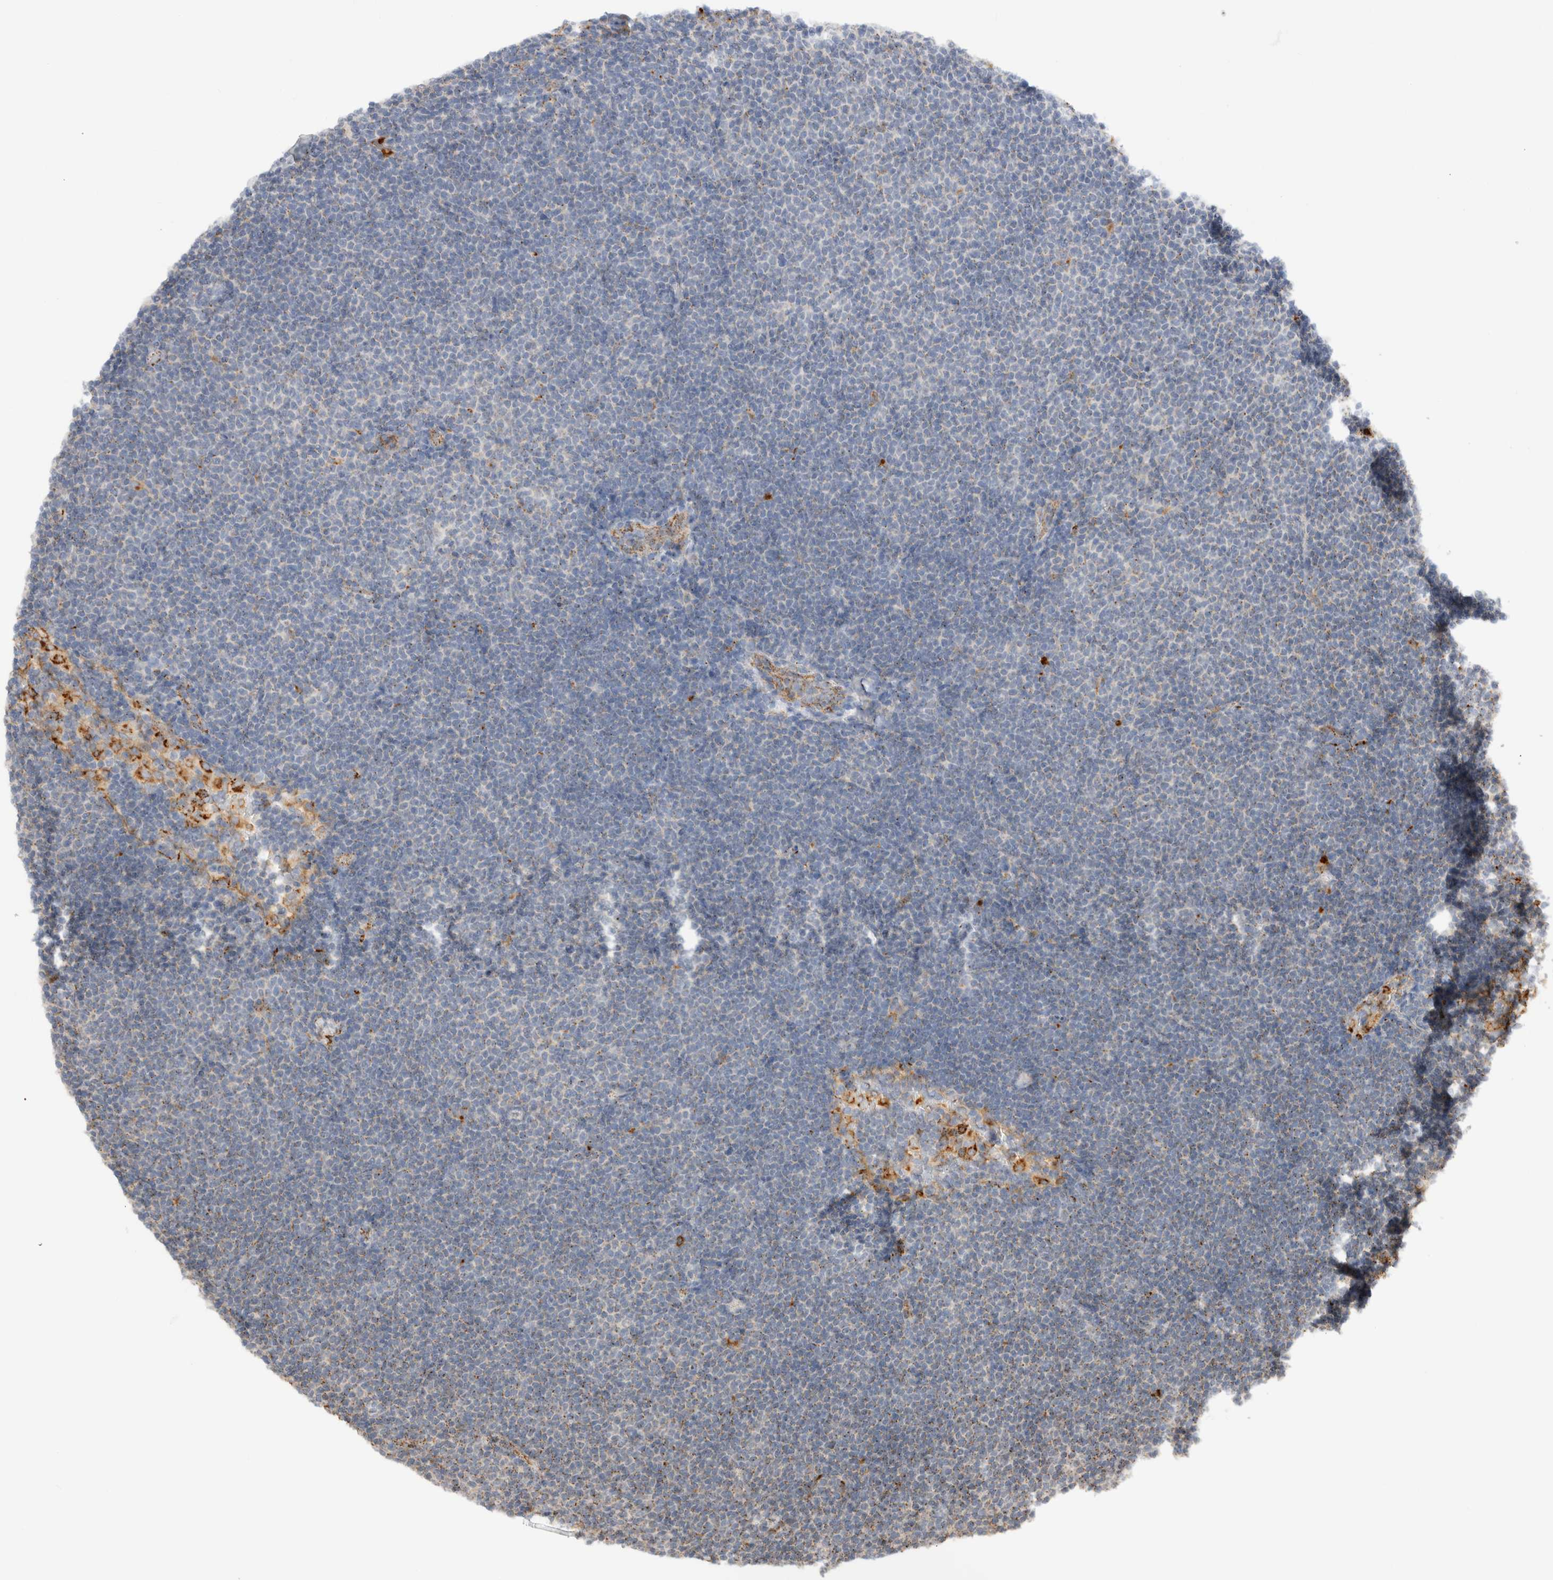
{"staining": {"intensity": "weak", "quantity": "<25%", "location": "cytoplasmic/membranous"}, "tissue": "lymphoma", "cell_type": "Tumor cells", "image_type": "cancer", "snomed": [{"axis": "morphology", "description": "Malignant lymphoma, non-Hodgkin's type, Low grade"}, {"axis": "topography", "description": "Lymph node"}], "caption": "IHC micrograph of neoplastic tissue: malignant lymphoma, non-Hodgkin's type (low-grade) stained with DAB displays no significant protein staining in tumor cells.", "gene": "GNS", "patient": {"sex": "female", "age": 53}}